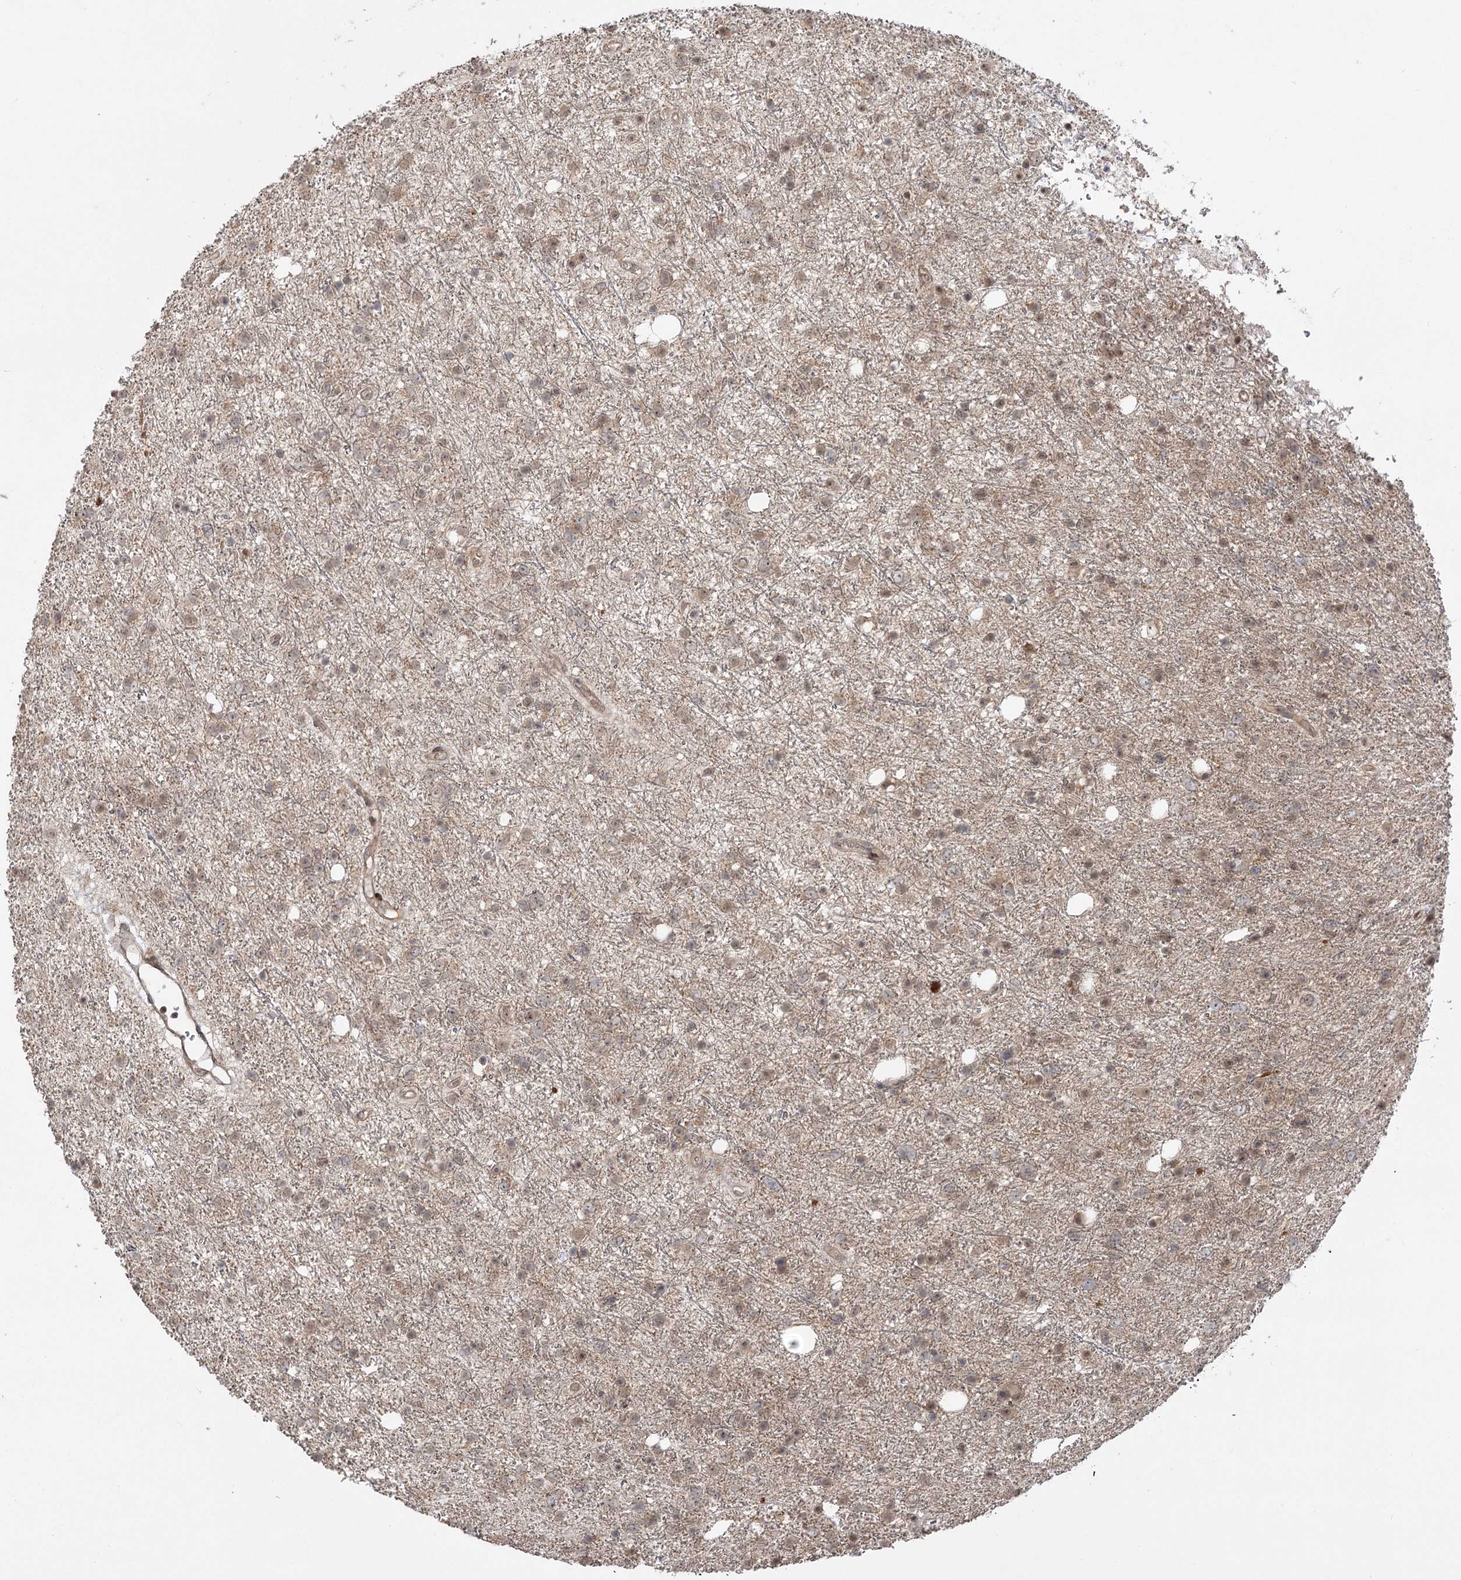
{"staining": {"intensity": "weak", "quantity": "<25%", "location": "cytoplasmic/membranous,nuclear"}, "tissue": "glioma", "cell_type": "Tumor cells", "image_type": "cancer", "snomed": [{"axis": "morphology", "description": "Glioma, malignant, Low grade"}, {"axis": "topography", "description": "Cerebral cortex"}], "caption": "Immunohistochemistry micrograph of human malignant low-grade glioma stained for a protein (brown), which reveals no expression in tumor cells.", "gene": "HELQ", "patient": {"sex": "female", "age": 39}}